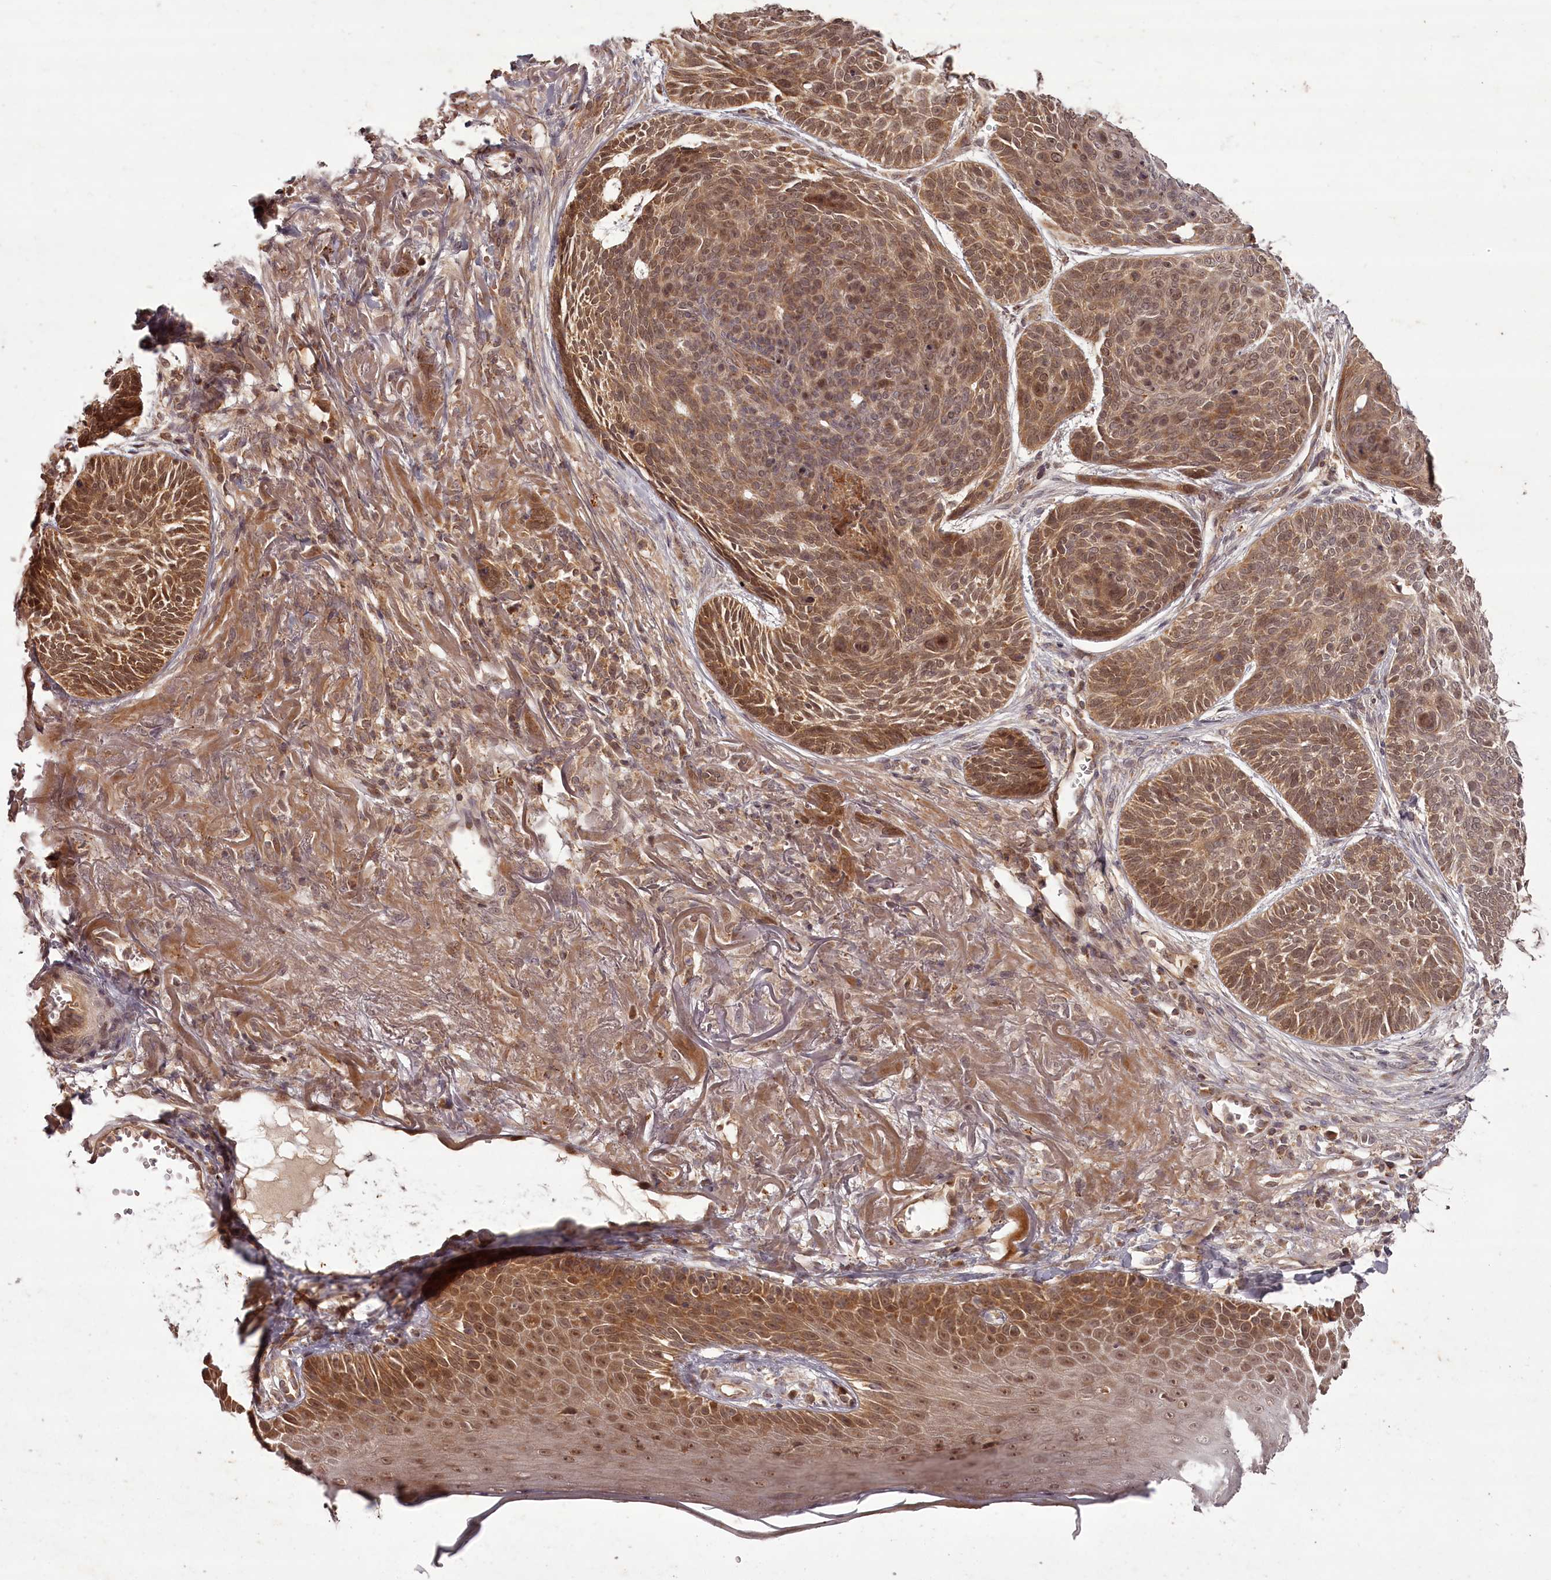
{"staining": {"intensity": "moderate", "quantity": ">75%", "location": "cytoplasmic/membranous,nuclear"}, "tissue": "skin cancer", "cell_type": "Tumor cells", "image_type": "cancer", "snomed": [{"axis": "morphology", "description": "Normal tissue, NOS"}, {"axis": "morphology", "description": "Basal cell carcinoma"}, {"axis": "topography", "description": "Skin"}], "caption": "Tumor cells show medium levels of moderate cytoplasmic/membranous and nuclear staining in approximately >75% of cells in human skin cancer (basal cell carcinoma). (DAB IHC, brown staining for protein, blue staining for nuclei).", "gene": "PCBP2", "patient": {"sex": "male", "age": 66}}